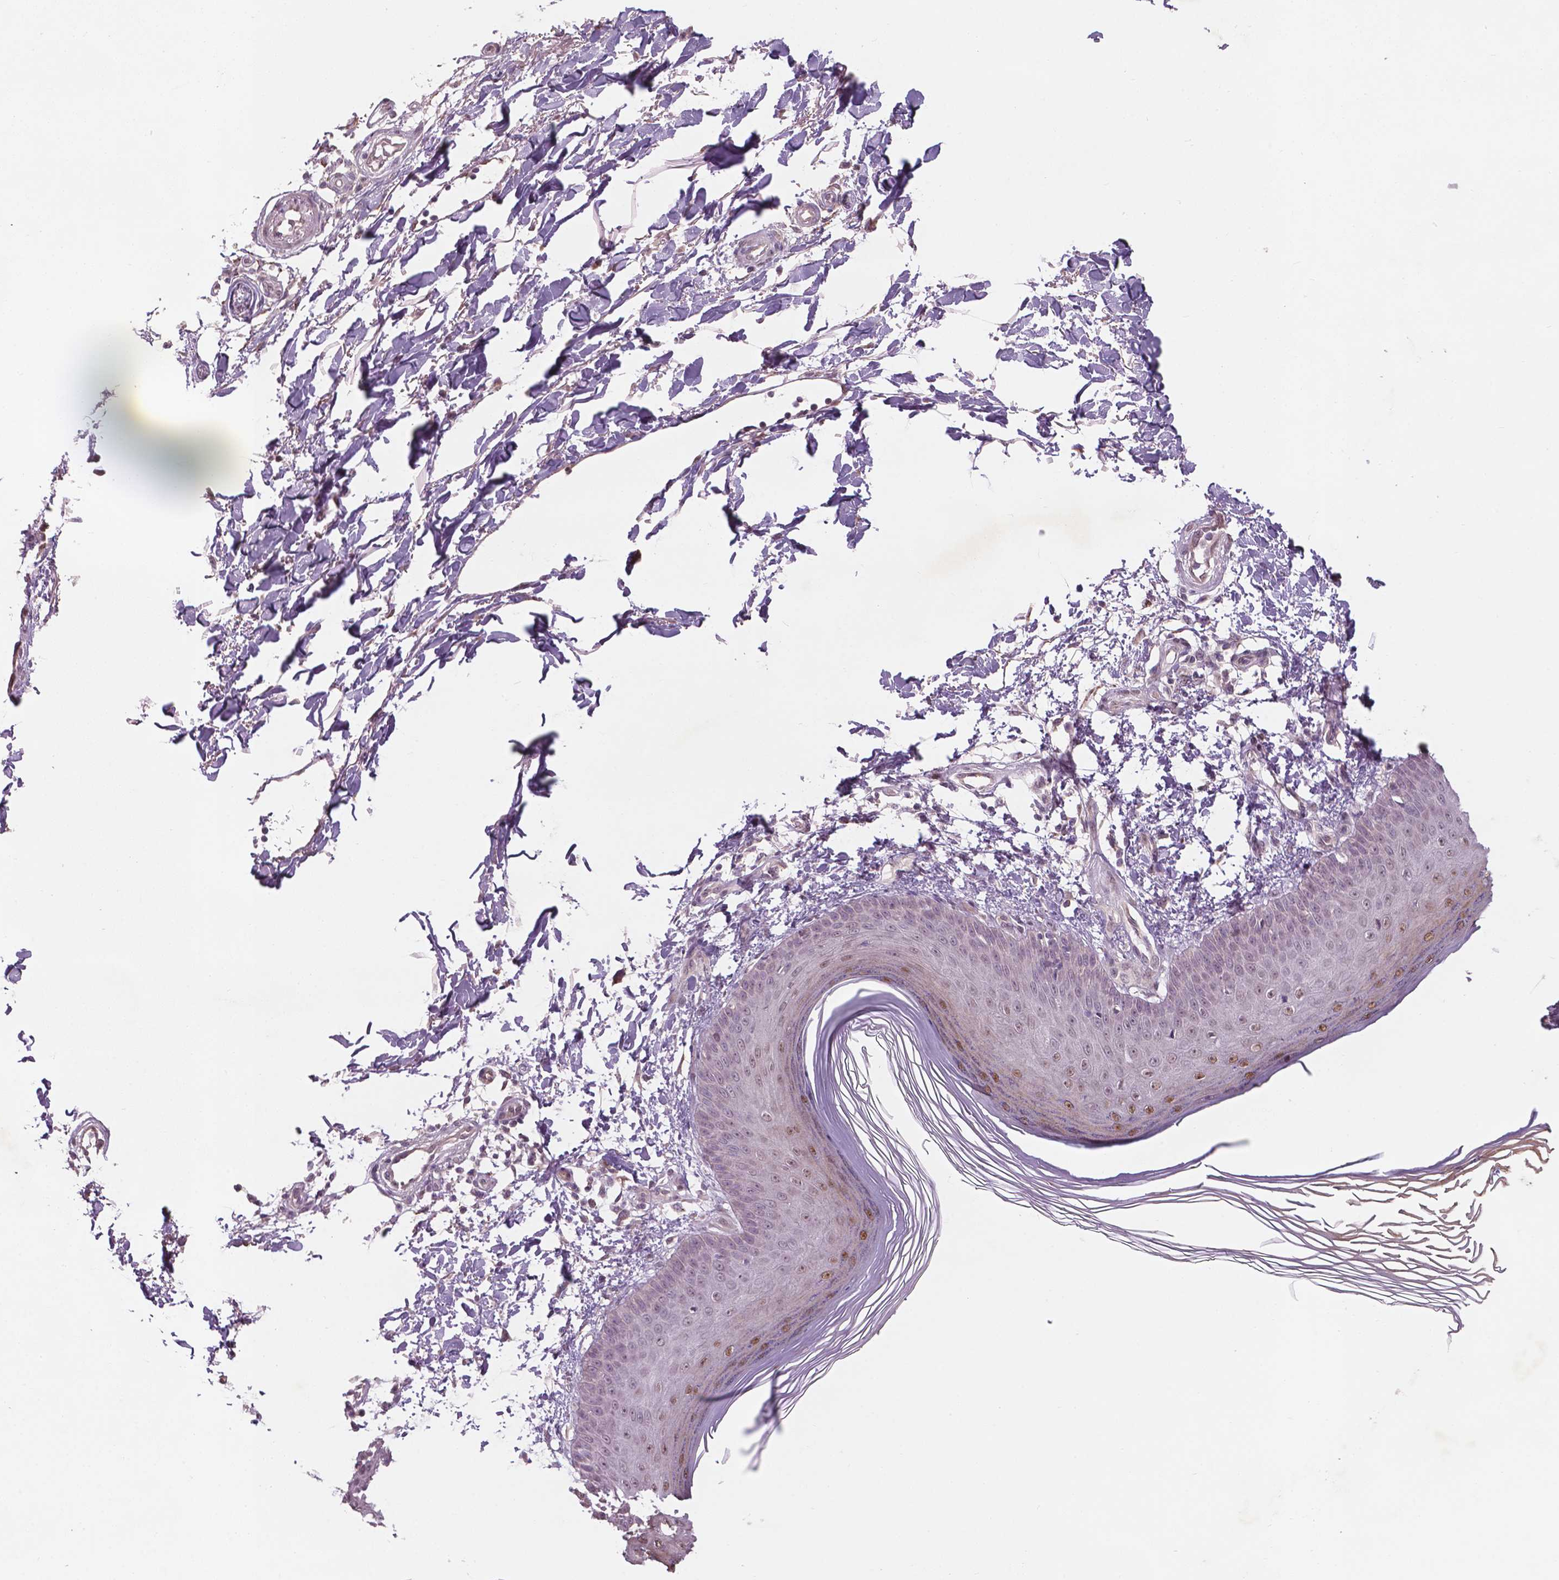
{"staining": {"intensity": "negative", "quantity": "none", "location": "none"}, "tissue": "skin", "cell_type": "Fibroblasts", "image_type": "normal", "snomed": [{"axis": "morphology", "description": "Normal tissue, NOS"}, {"axis": "topography", "description": "Skin"}], "caption": "Skin stained for a protein using immunohistochemistry demonstrates no positivity fibroblasts.", "gene": "NFAT5", "patient": {"sex": "female", "age": 62}}